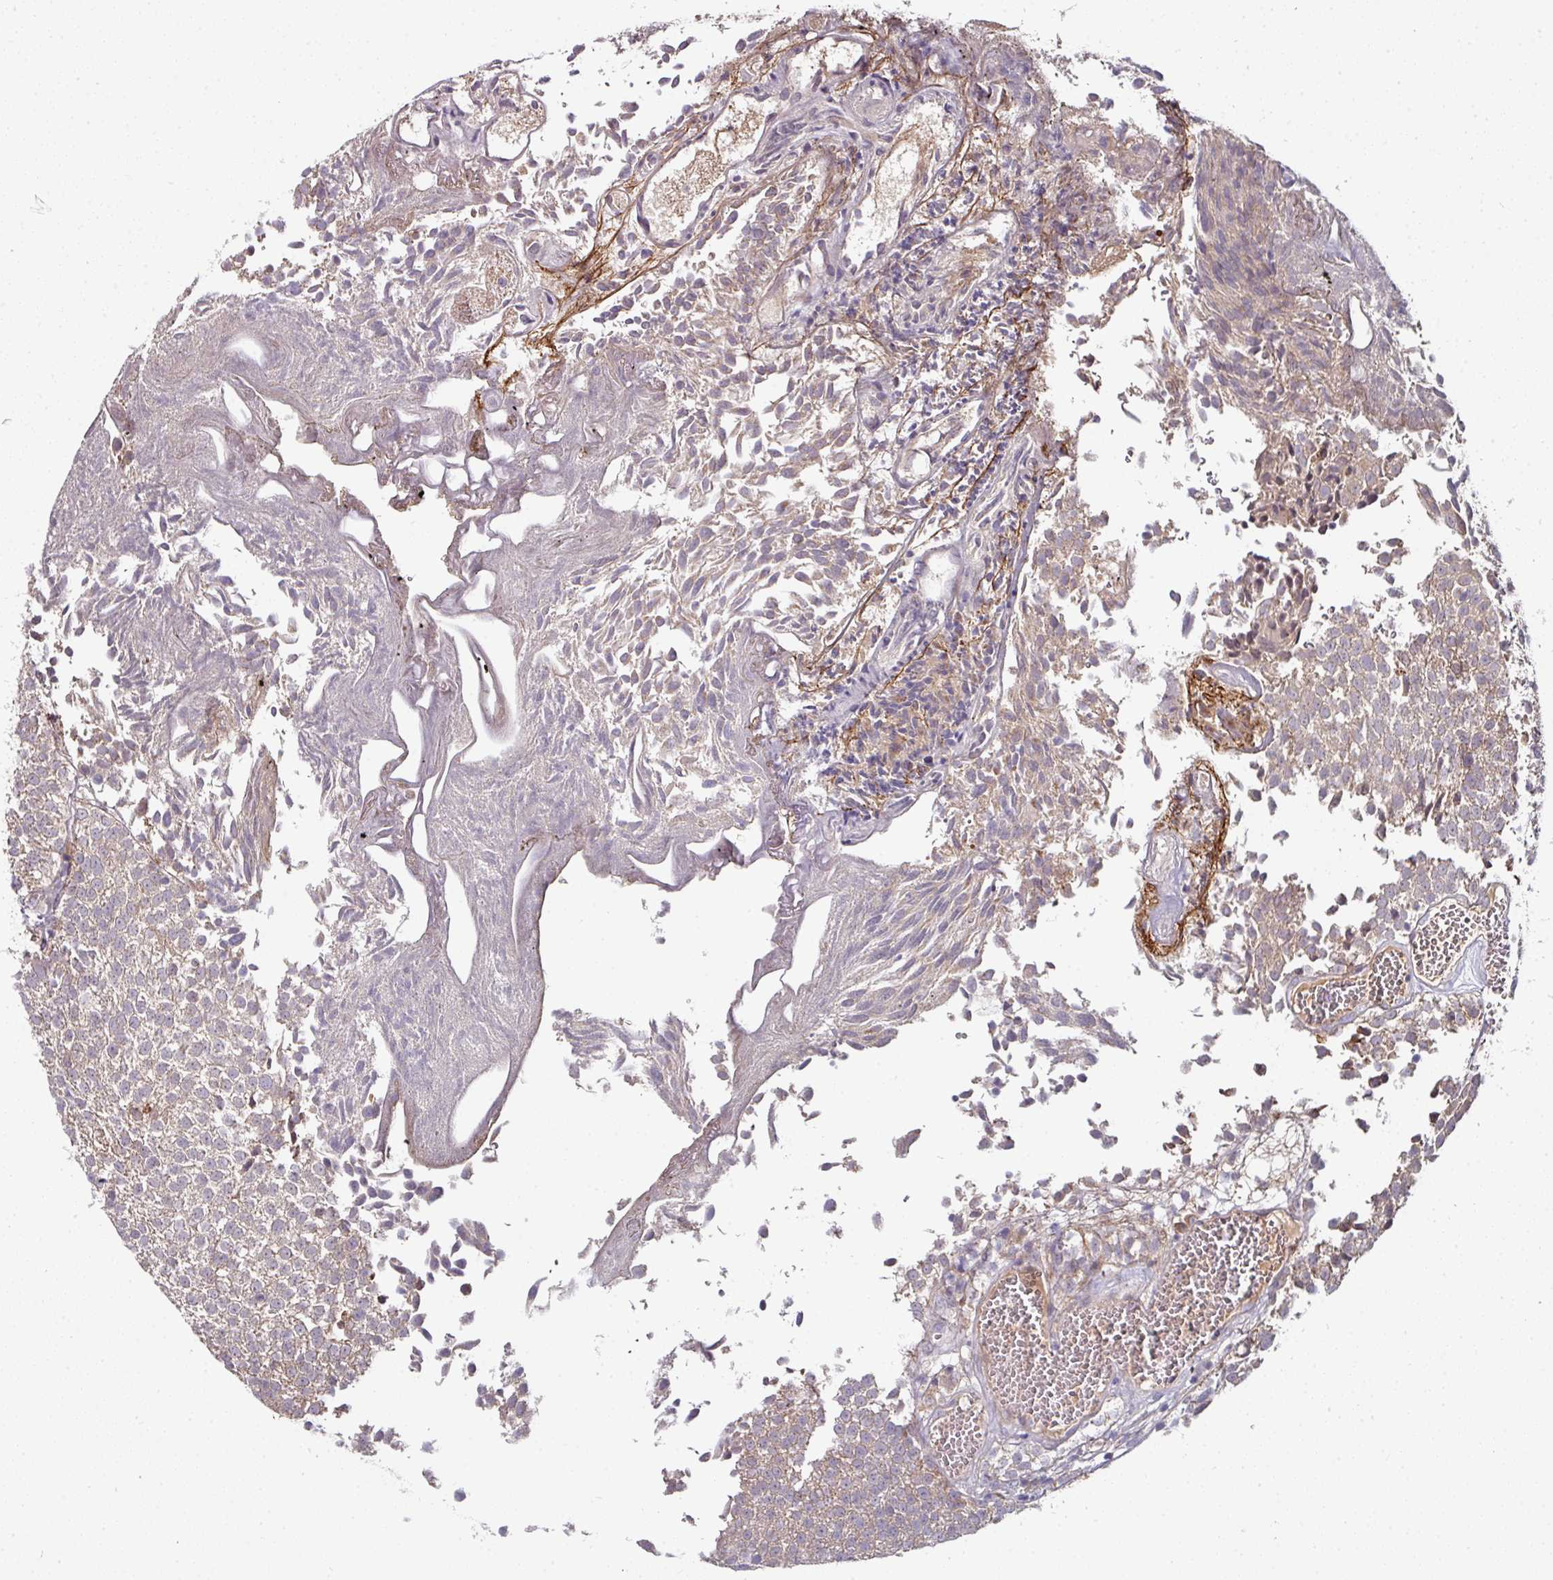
{"staining": {"intensity": "weak", "quantity": "25%-75%", "location": "cytoplasmic/membranous"}, "tissue": "urothelial cancer", "cell_type": "Tumor cells", "image_type": "cancer", "snomed": [{"axis": "morphology", "description": "Urothelial carcinoma, Low grade"}, {"axis": "topography", "description": "Urinary bladder"}], "caption": "Immunohistochemistry photomicrograph of neoplastic tissue: human urothelial cancer stained using immunohistochemistry demonstrates low levels of weak protein expression localized specifically in the cytoplasmic/membranous of tumor cells, appearing as a cytoplasmic/membranous brown color.", "gene": "CTDSP2", "patient": {"sex": "female", "age": 79}}